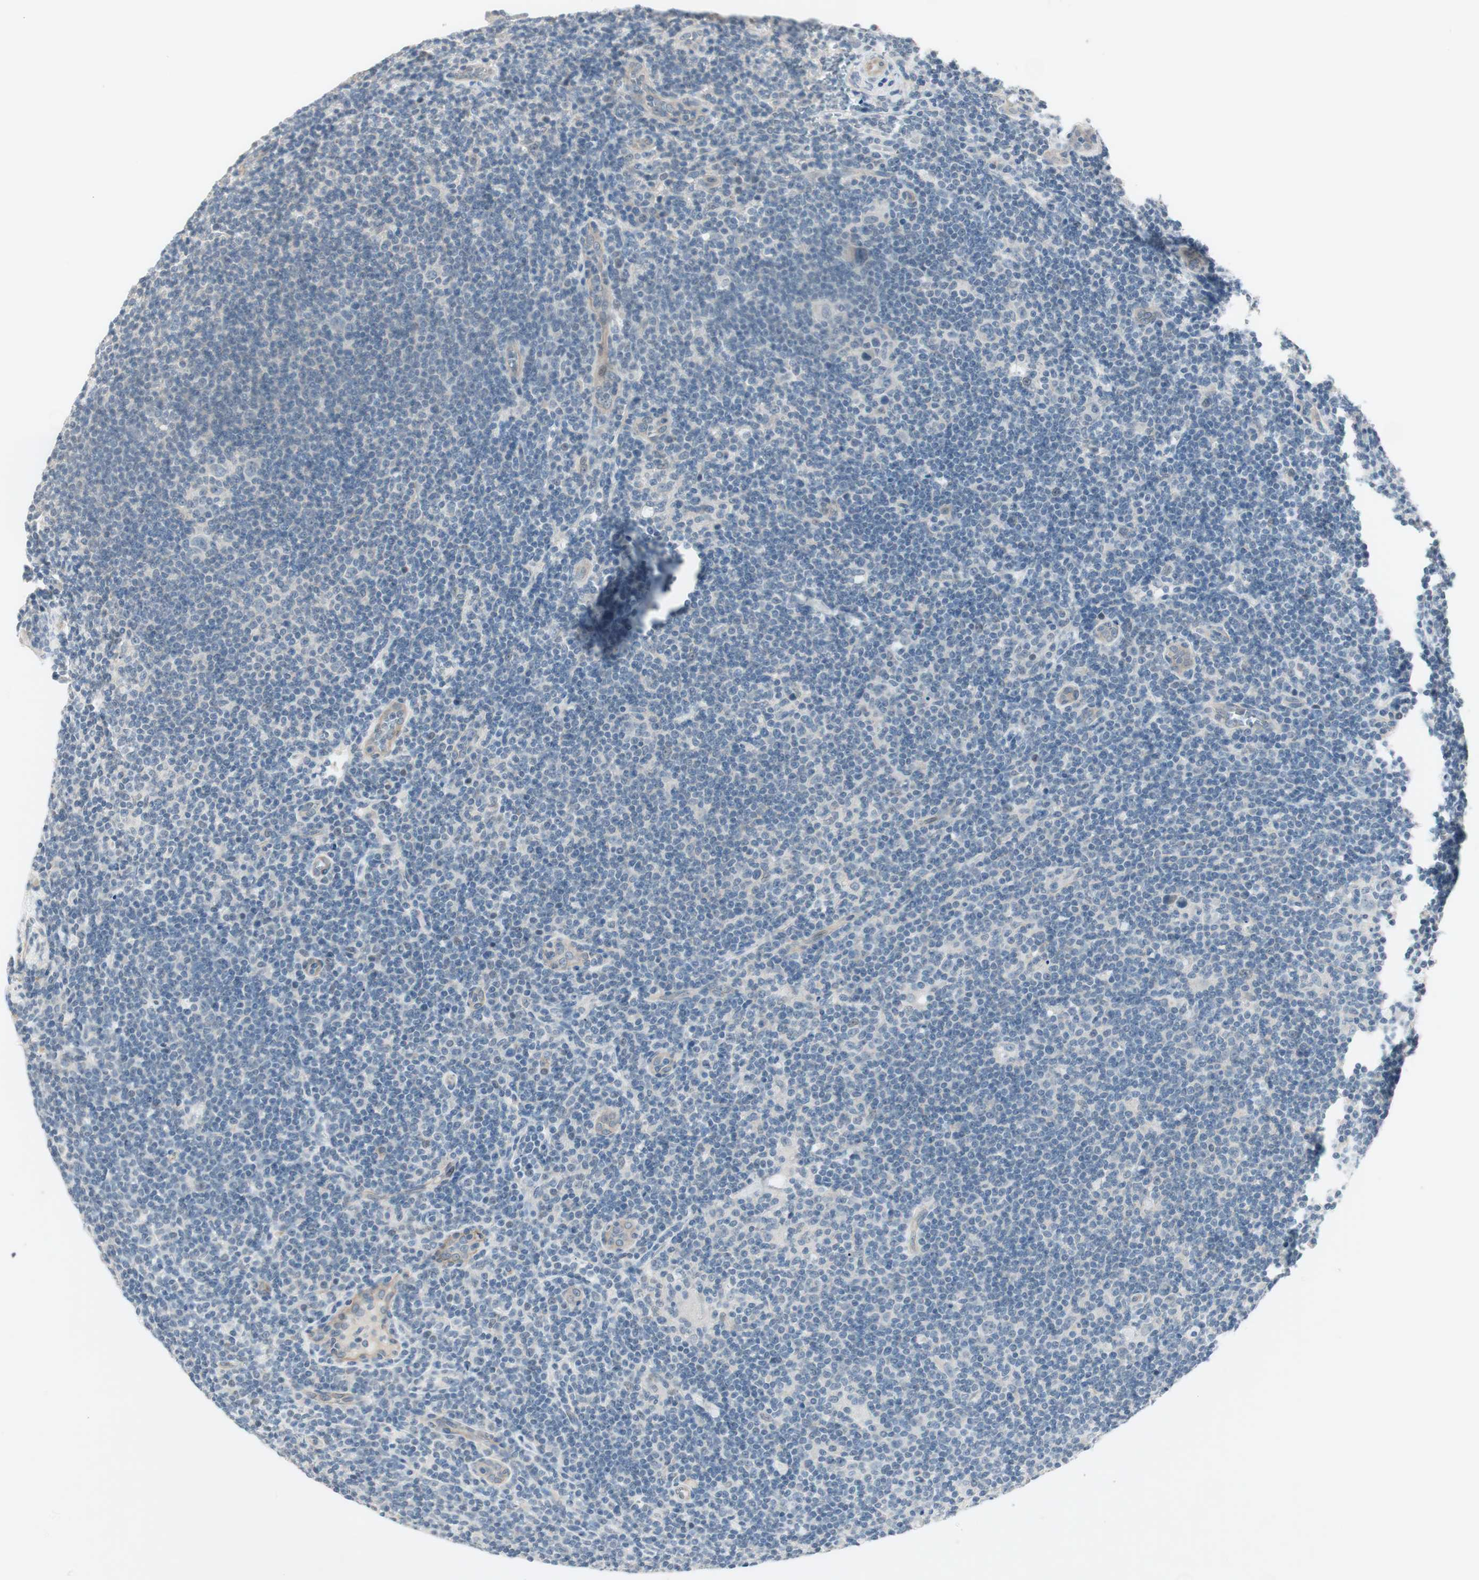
{"staining": {"intensity": "negative", "quantity": "none", "location": "none"}, "tissue": "lymphoma", "cell_type": "Tumor cells", "image_type": "cancer", "snomed": [{"axis": "morphology", "description": "Hodgkin's disease, NOS"}, {"axis": "topography", "description": "Lymph node"}], "caption": "Tumor cells are negative for protein expression in human lymphoma.", "gene": "ITGB4", "patient": {"sex": "female", "age": 57}}